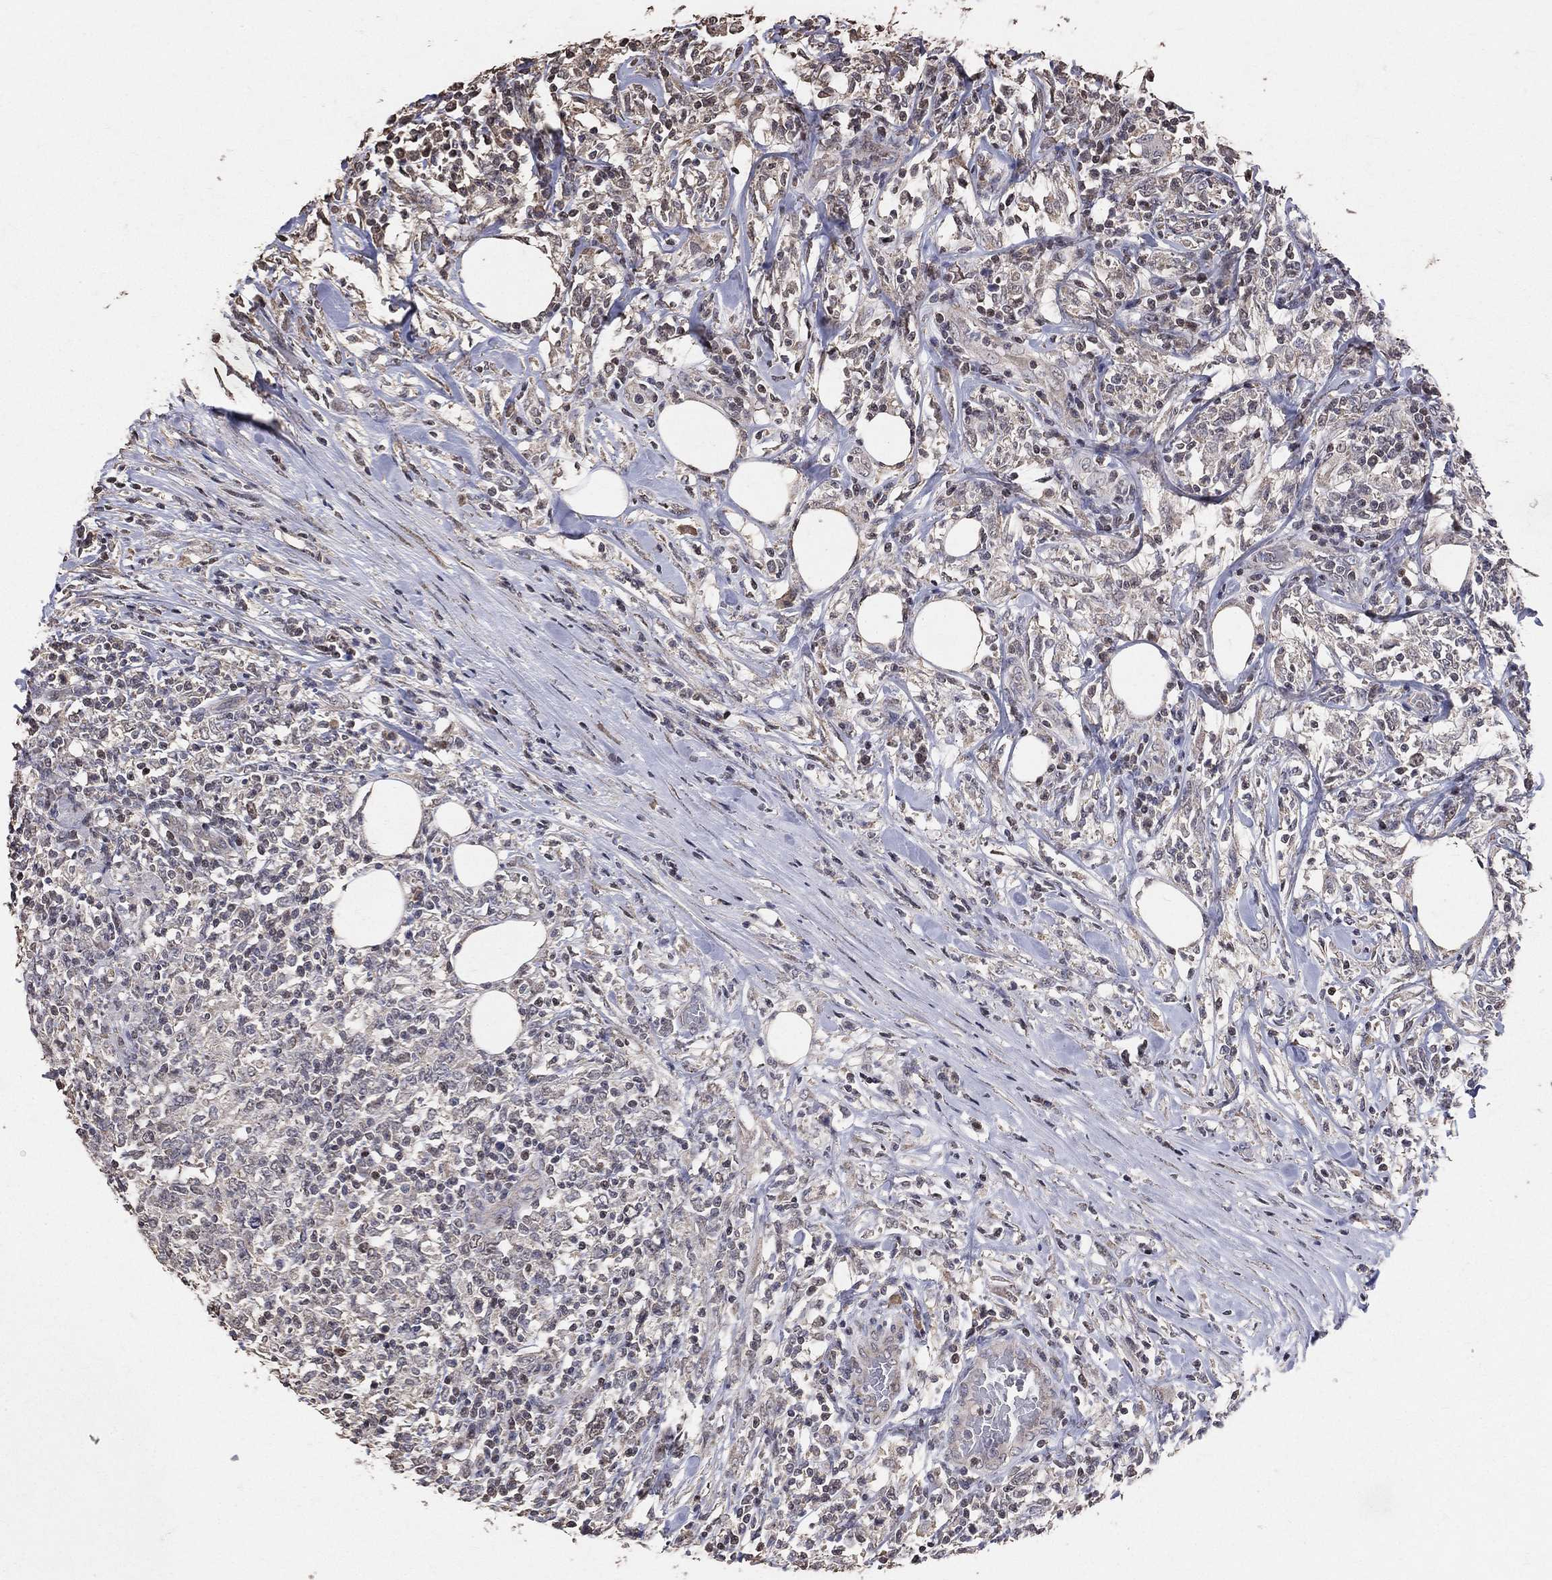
{"staining": {"intensity": "negative", "quantity": "none", "location": "none"}, "tissue": "lymphoma", "cell_type": "Tumor cells", "image_type": "cancer", "snomed": [{"axis": "morphology", "description": "Malignant lymphoma, non-Hodgkin's type, High grade"}, {"axis": "topography", "description": "Lymph node"}], "caption": "A micrograph of malignant lymphoma, non-Hodgkin's type (high-grade) stained for a protein demonstrates no brown staining in tumor cells.", "gene": "LY6K", "patient": {"sex": "female", "age": 84}}